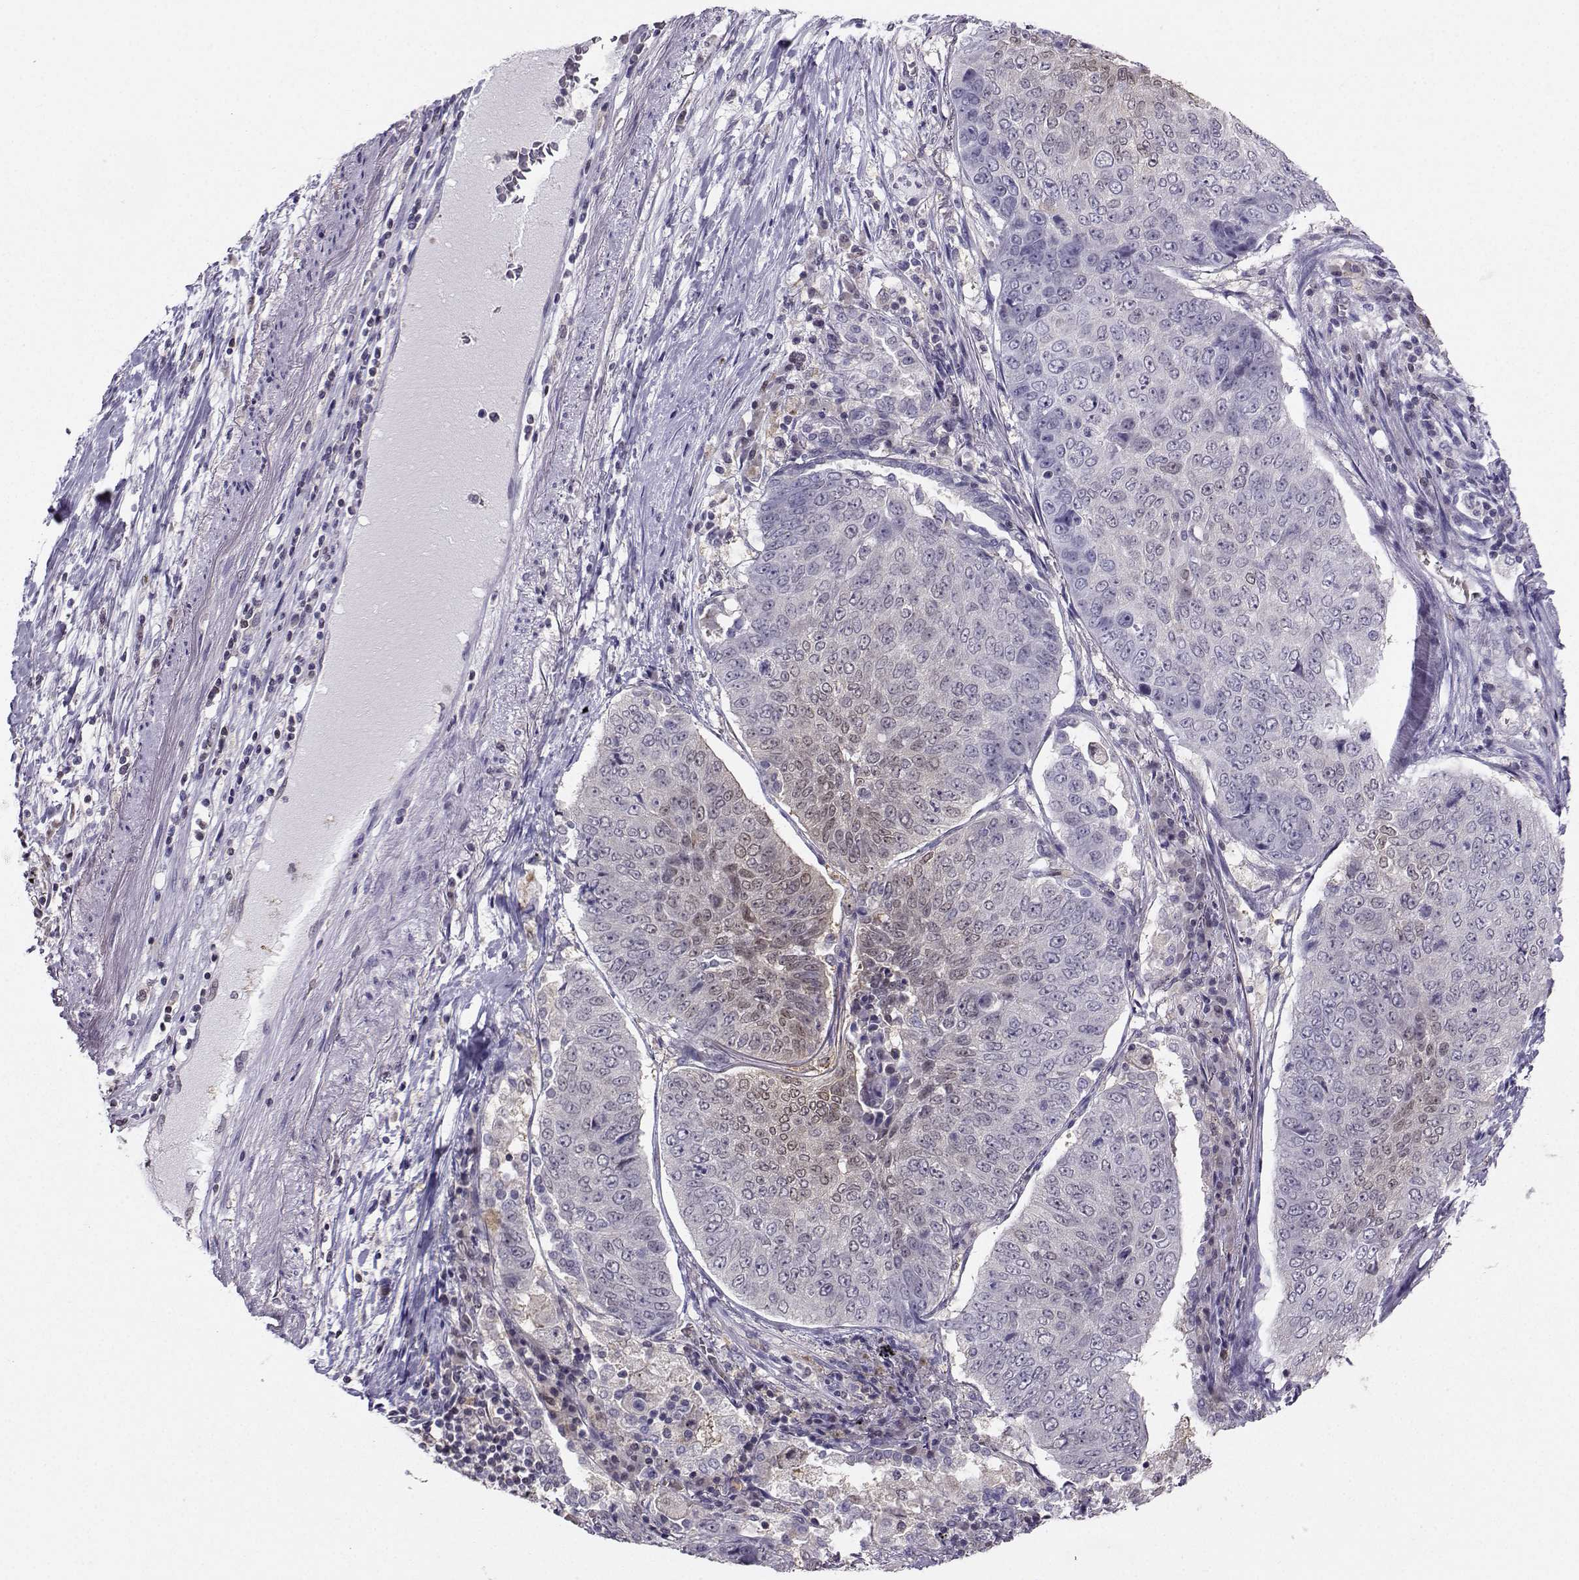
{"staining": {"intensity": "weak", "quantity": "<25%", "location": "cytoplasmic/membranous,nuclear"}, "tissue": "lung cancer", "cell_type": "Tumor cells", "image_type": "cancer", "snomed": [{"axis": "morphology", "description": "Normal tissue, NOS"}, {"axis": "morphology", "description": "Squamous cell carcinoma, NOS"}, {"axis": "topography", "description": "Bronchus"}, {"axis": "topography", "description": "Lung"}], "caption": "High magnification brightfield microscopy of lung cancer (squamous cell carcinoma) stained with DAB (brown) and counterstained with hematoxylin (blue): tumor cells show no significant expression. (Stains: DAB IHC with hematoxylin counter stain, Microscopy: brightfield microscopy at high magnification).", "gene": "PGK1", "patient": {"sex": "male", "age": 64}}